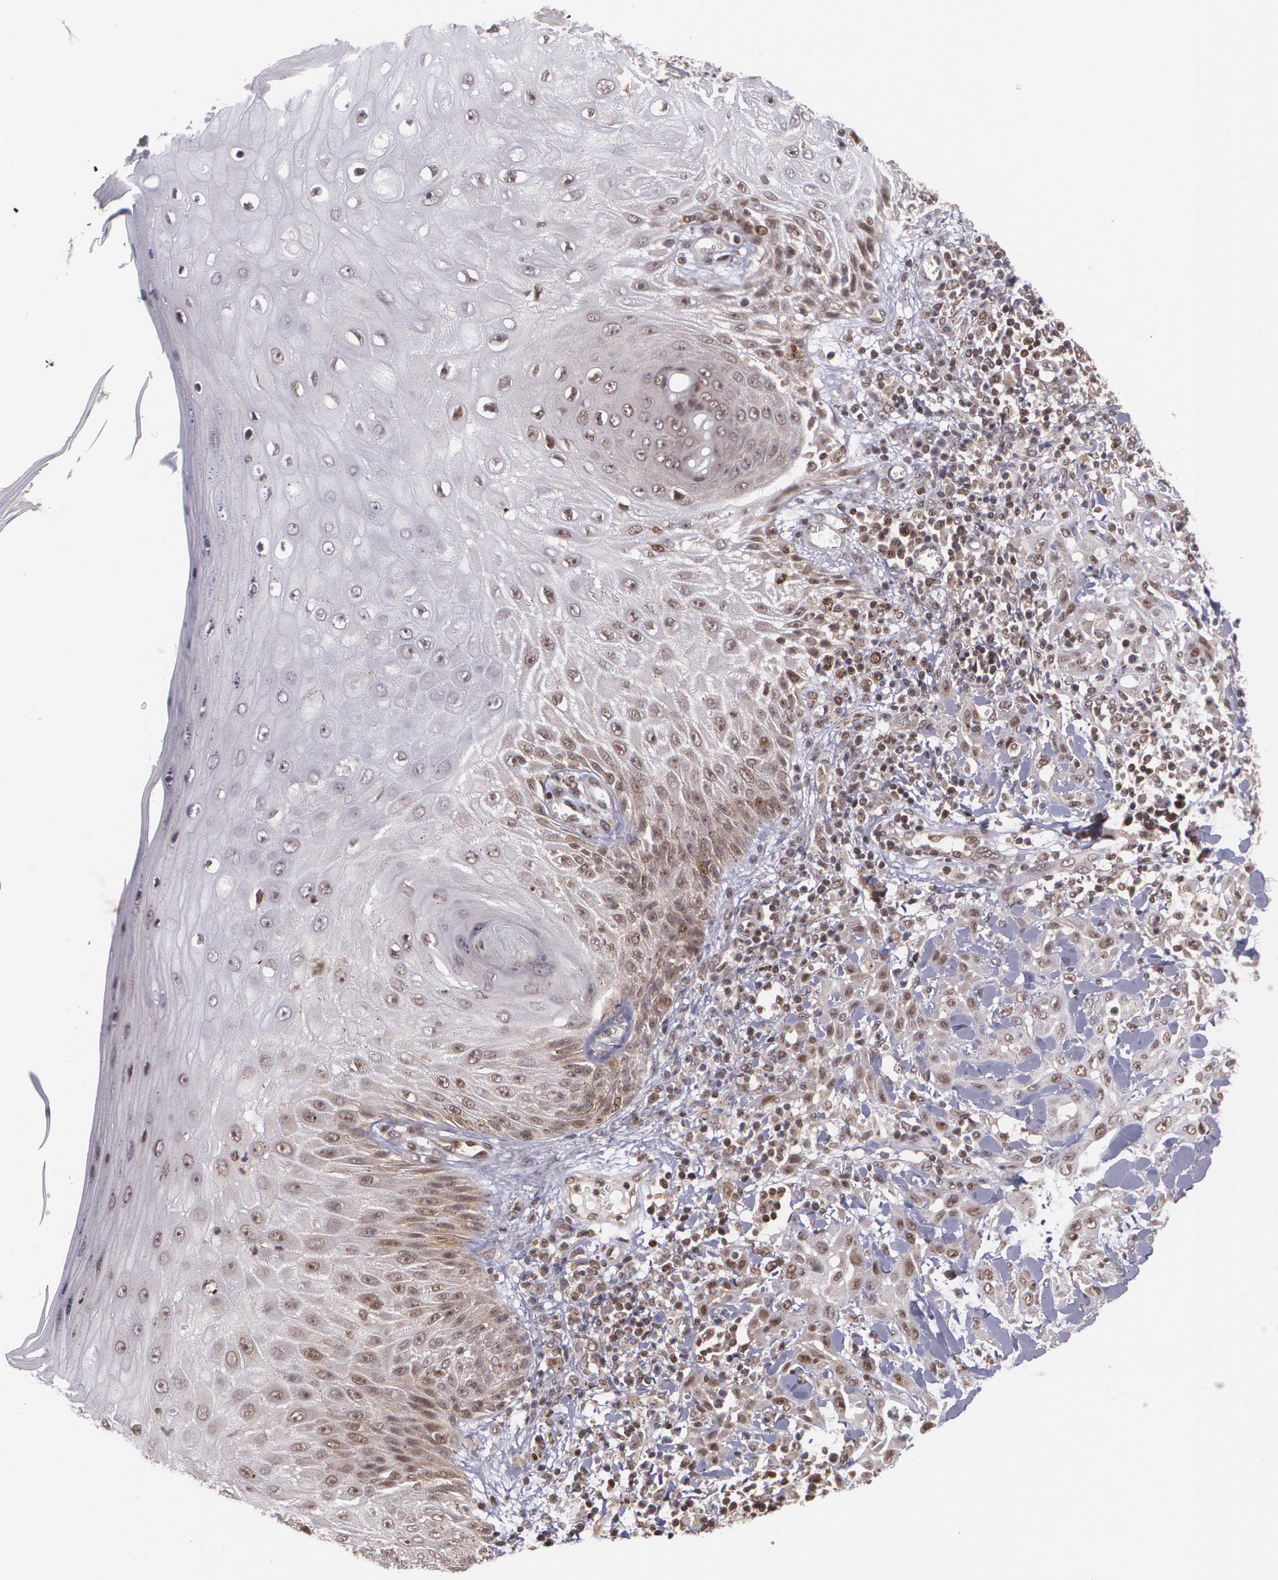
{"staining": {"intensity": "moderate", "quantity": "25%-75%", "location": "cytoplasmic/membranous,nuclear"}, "tissue": "skin cancer", "cell_type": "Tumor cells", "image_type": "cancer", "snomed": [{"axis": "morphology", "description": "Squamous cell carcinoma, NOS"}, {"axis": "topography", "description": "Skin"}], "caption": "Skin cancer stained for a protein (brown) reveals moderate cytoplasmic/membranous and nuclear positive staining in approximately 25%-75% of tumor cells.", "gene": "CUL2", "patient": {"sex": "male", "age": 24}}